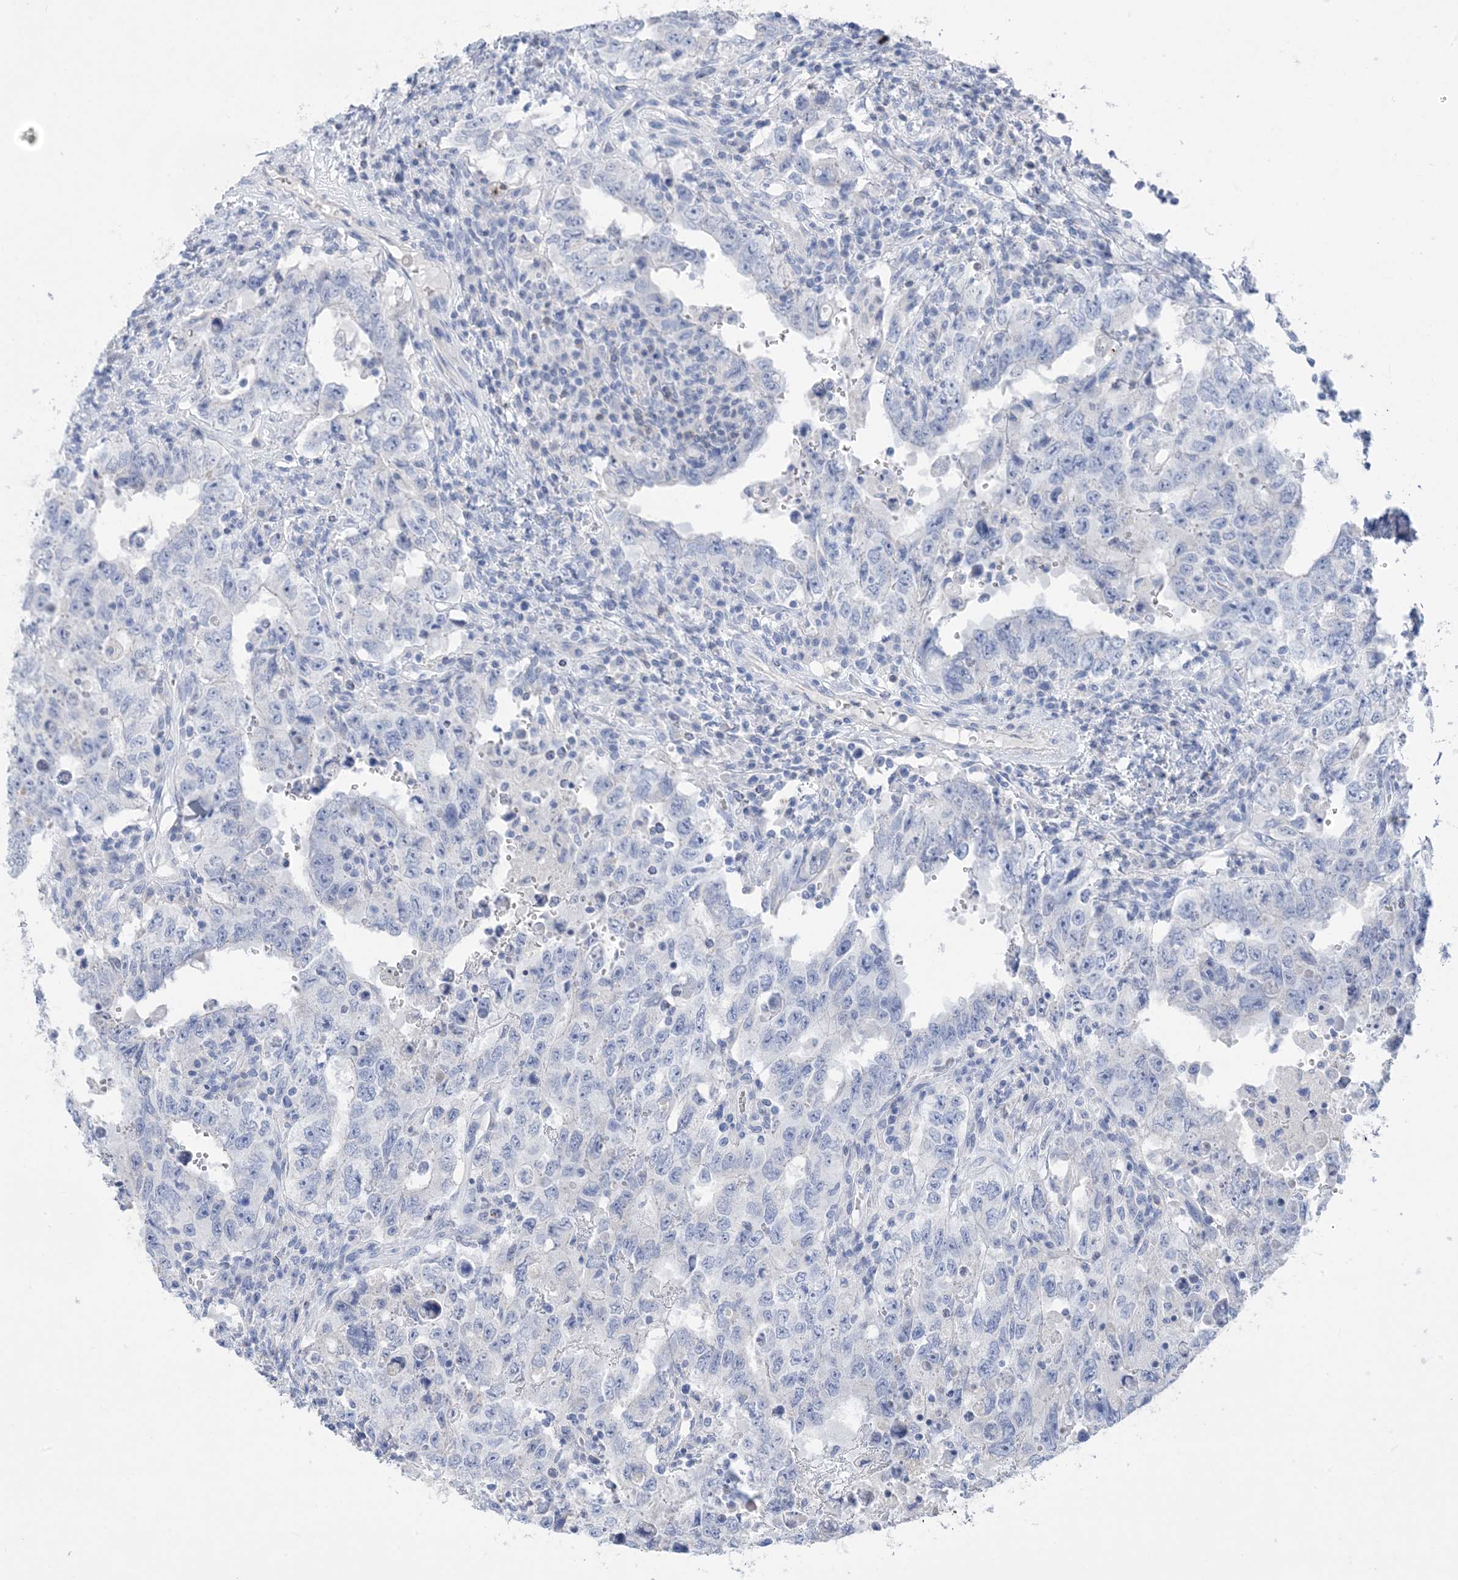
{"staining": {"intensity": "negative", "quantity": "none", "location": "none"}, "tissue": "testis cancer", "cell_type": "Tumor cells", "image_type": "cancer", "snomed": [{"axis": "morphology", "description": "Carcinoma, Embryonal, NOS"}, {"axis": "topography", "description": "Testis"}], "caption": "Embryonal carcinoma (testis) stained for a protein using immunohistochemistry demonstrates no positivity tumor cells.", "gene": "SH3YL1", "patient": {"sex": "male", "age": 26}}